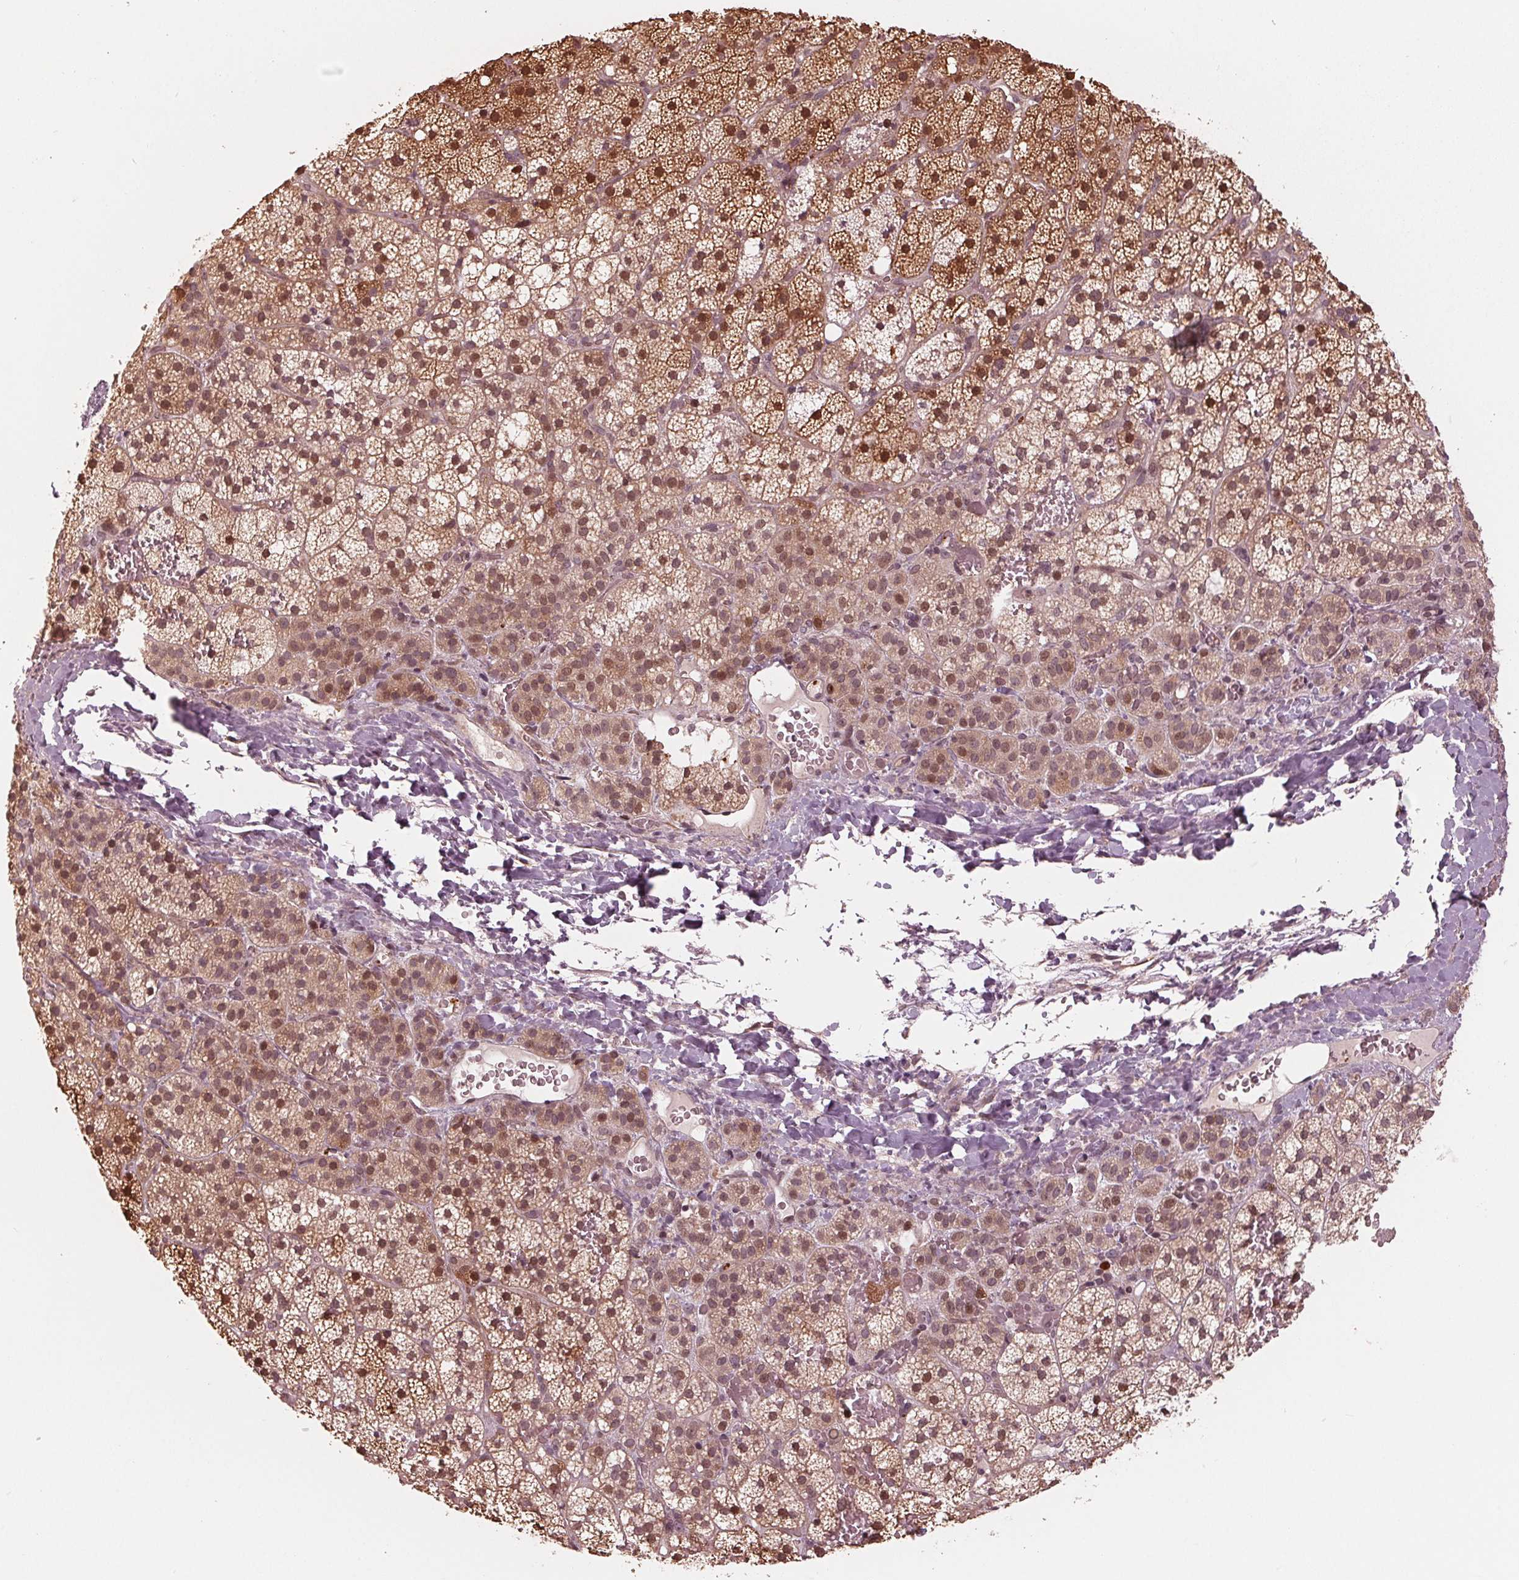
{"staining": {"intensity": "moderate", "quantity": ">75%", "location": "cytoplasmic/membranous,nuclear"}, "tissue": "adrenal gland", "cell_type": "Glandular cells", "image_type": "normal", "snomed": [{"axis": "morphology", "description": "Normal tissue, NOS"}, {"axis": "topography", "description": "Adrenal gland"}], "caption": "Benign adrenal gland was stained to show a protein in brown. There is medium levels of moderate cytoplasmic/membranous,nuclear positivity in about >75% of glandular cells. The protein of interest is stained brown, and the nuclei are stained in blue (DAB IHC with brightfield microscopy, high magnification).", "gene": "ZNF471", "patient": {"sex": "male", "age": 53}}